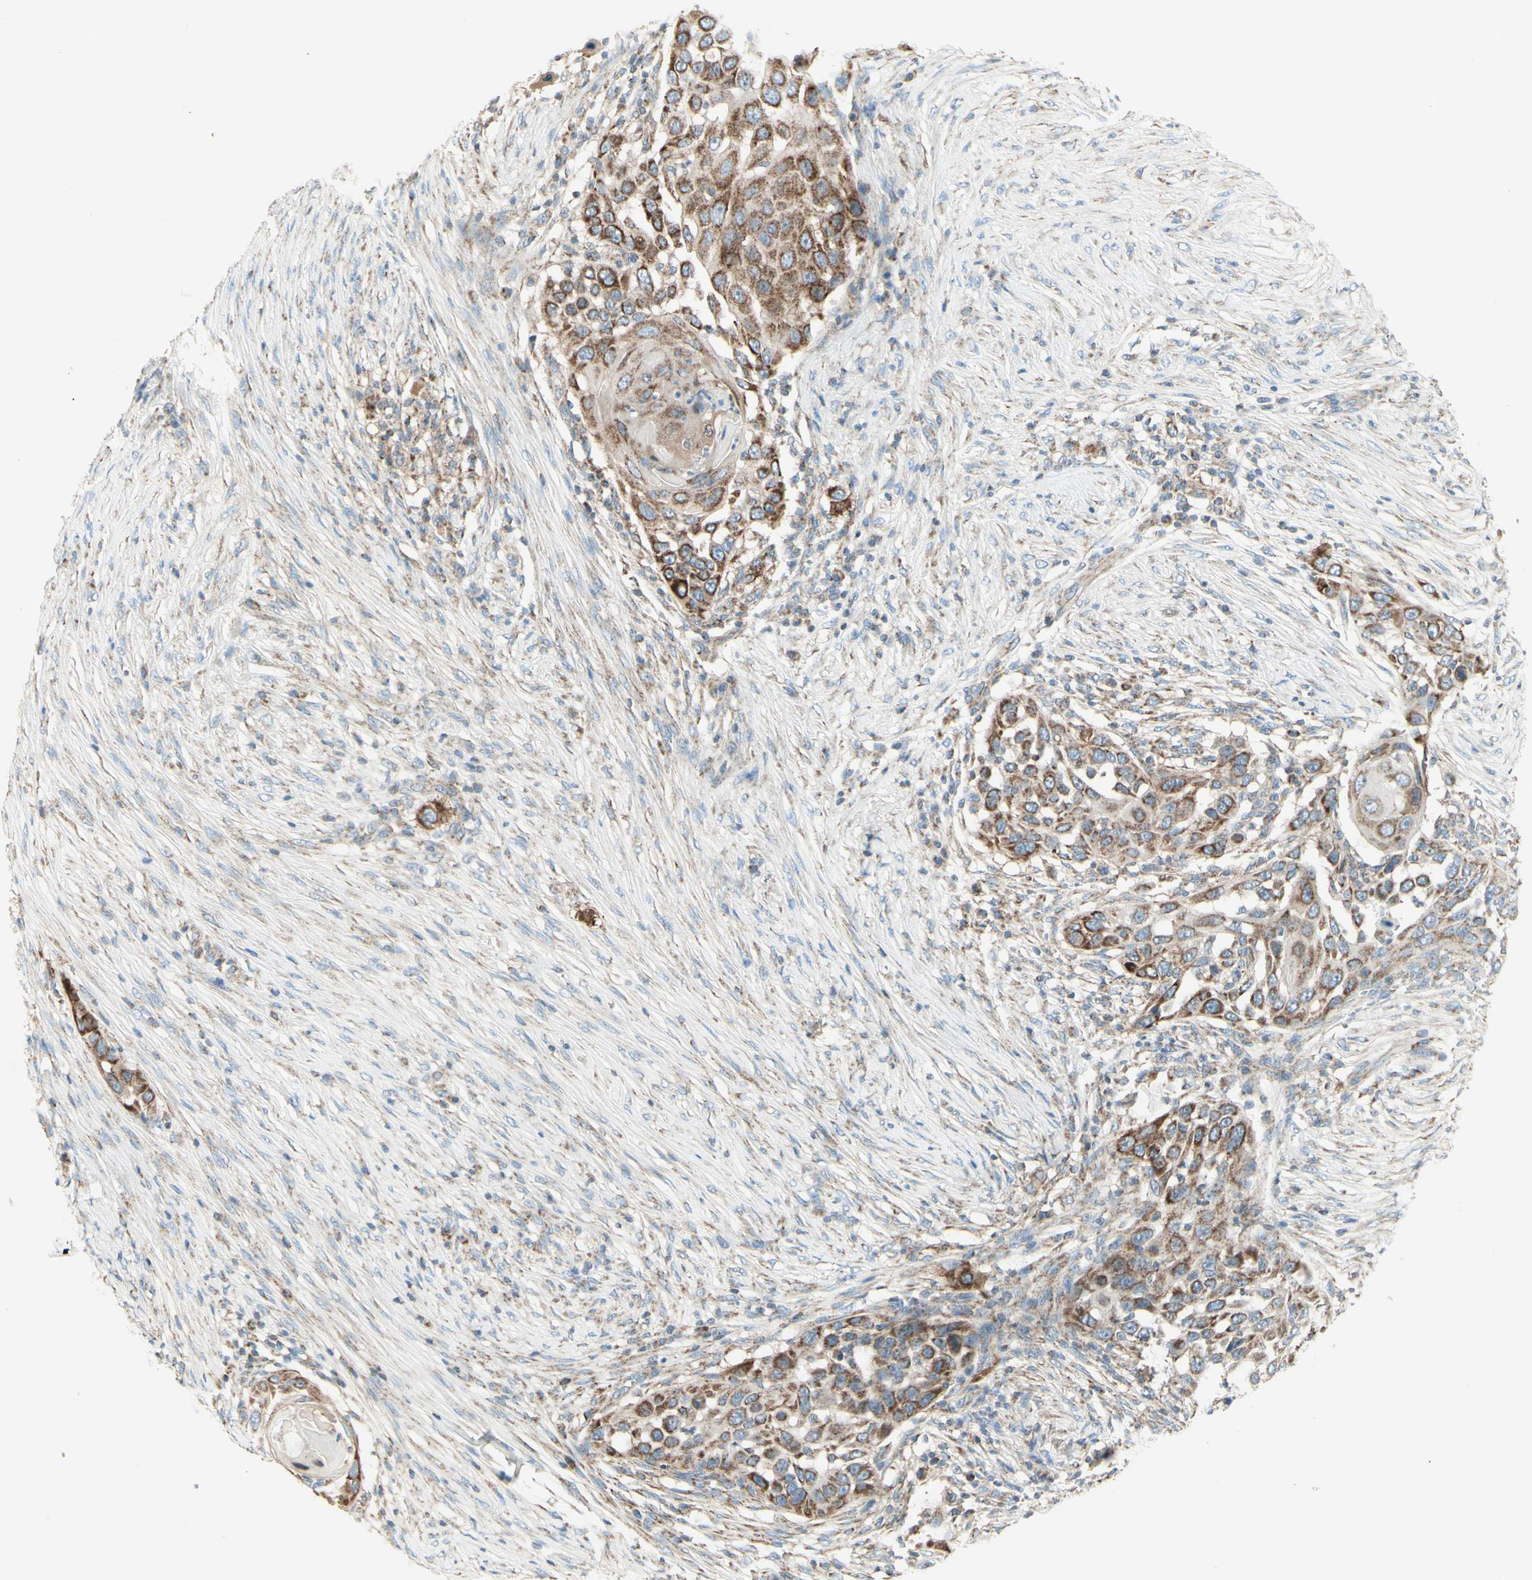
{"staining": {"intensity": "moderate", "quantity": ">75%", "location": "cytoplasmic/membranous"}, "tissue": "skin cancer", "cell_type": "Tumor cells", "image_type": "cancer", "snomed": [{"axis": "morphology", "description": "Squamous cell carcinoma, NOS"}, {"axis": "topography", "description": "Skin"}], "caption": "Immunohistochemical staining of human skin squamous cell carcinoma displays medium levels of moderate cytoplasmic/membranous protein positivity in approximately >75% of tumor cells.", "gene": "ARMC10", "patient": {"sex": "female", "age": 44}}